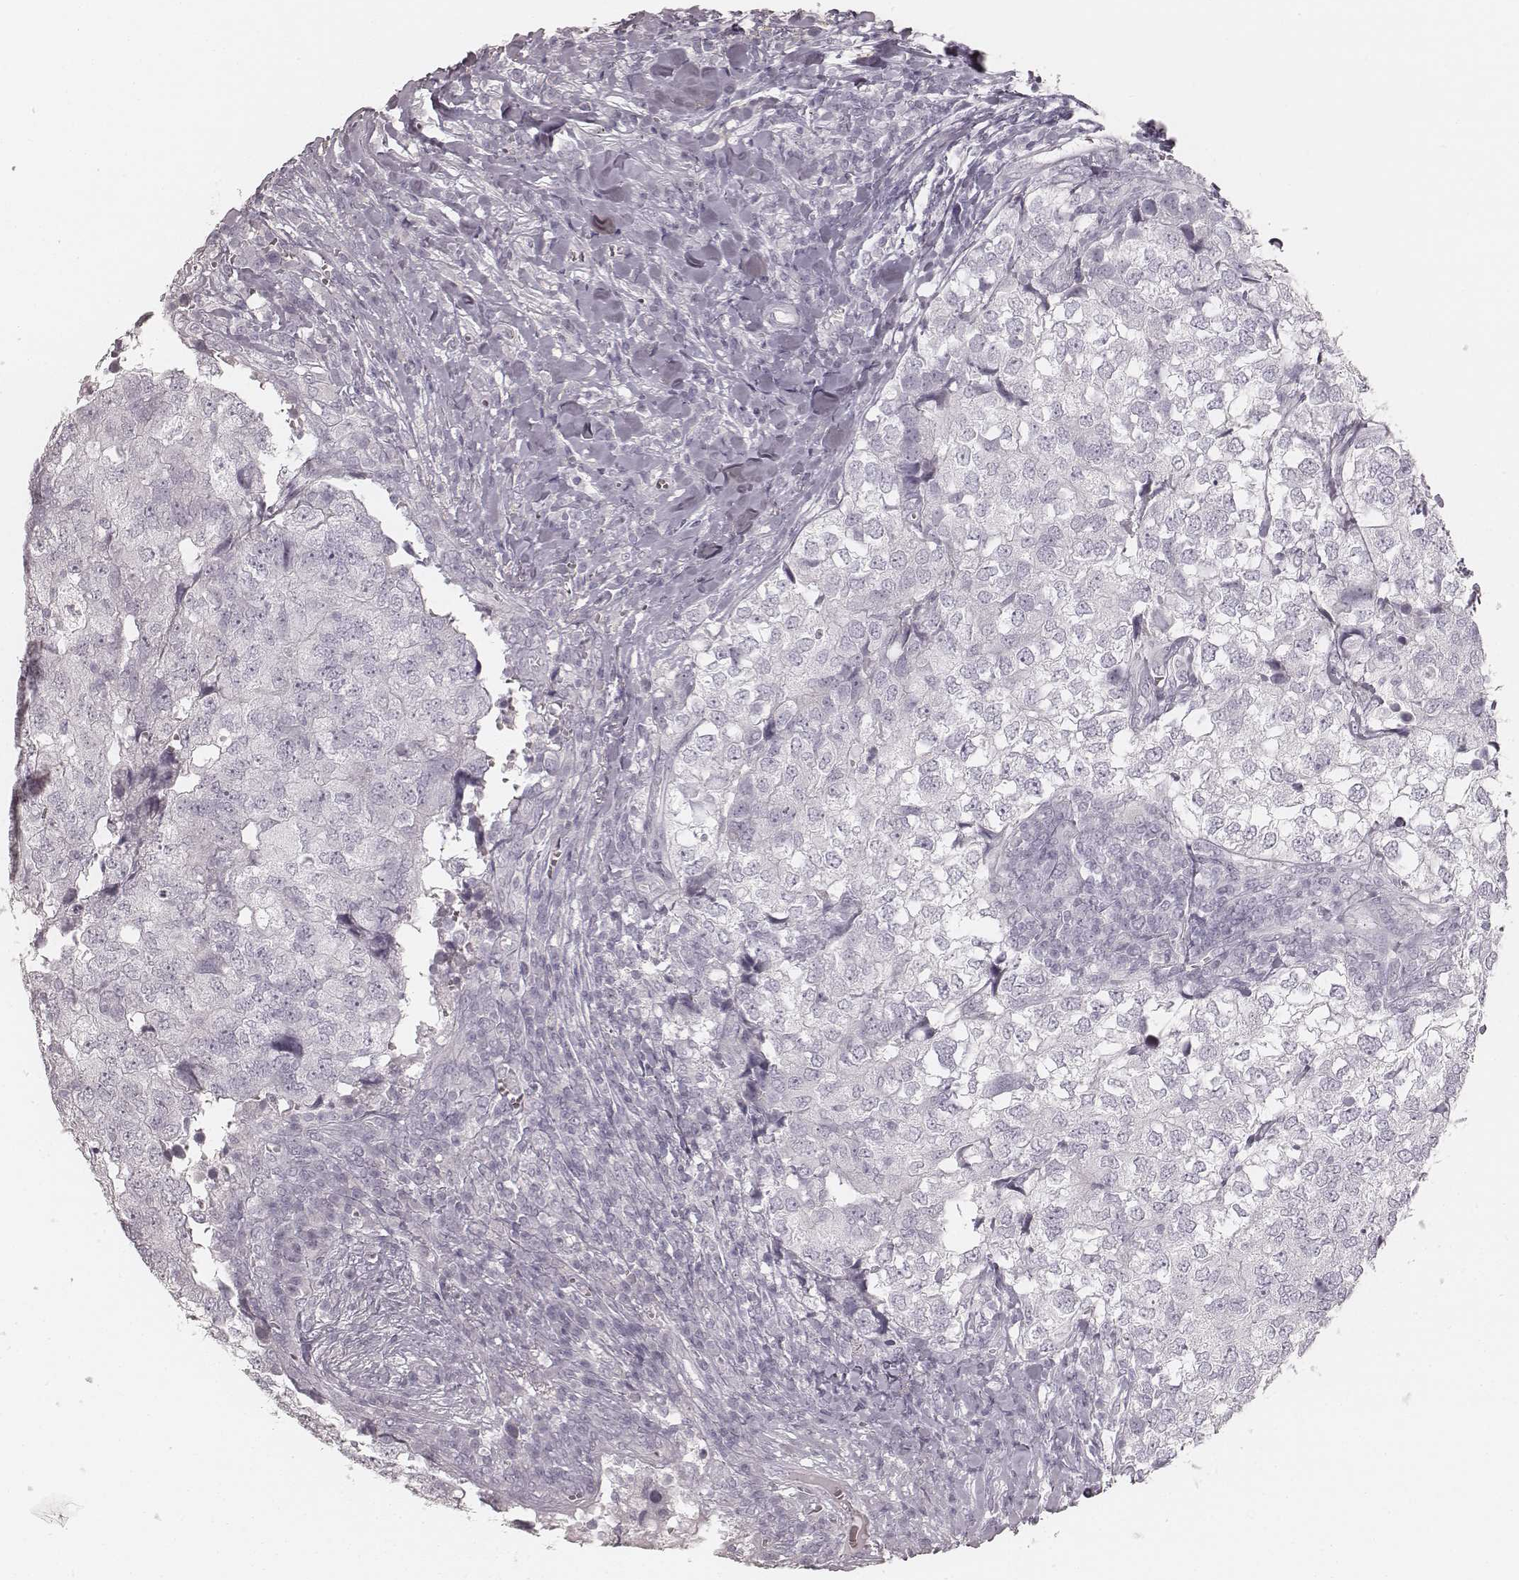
{"staining": {"intensity": "negative", "quantity": "none", "location": "none"}, "tissue": "breast cancer", "cell_type": "Tumor cells", "image_type": "cancer", "snomed": [{"axis": "morphology", "description": "Duct carcinoma"}, {"axis": "topography", "description": "Breast"}], "caption": "Immunohistochemistry (IHC) histopathology image of human breast cancer (infiltrating ductal carcinoma) stained for a protein (brown), which demonstrates no positivity in tumor cells. The staining is performed using DAB brown chromogen with nuclei counter-stained in using hematoxylin.", "gene": "KRT34", "patient": {"sex": "female", "age": 30}}